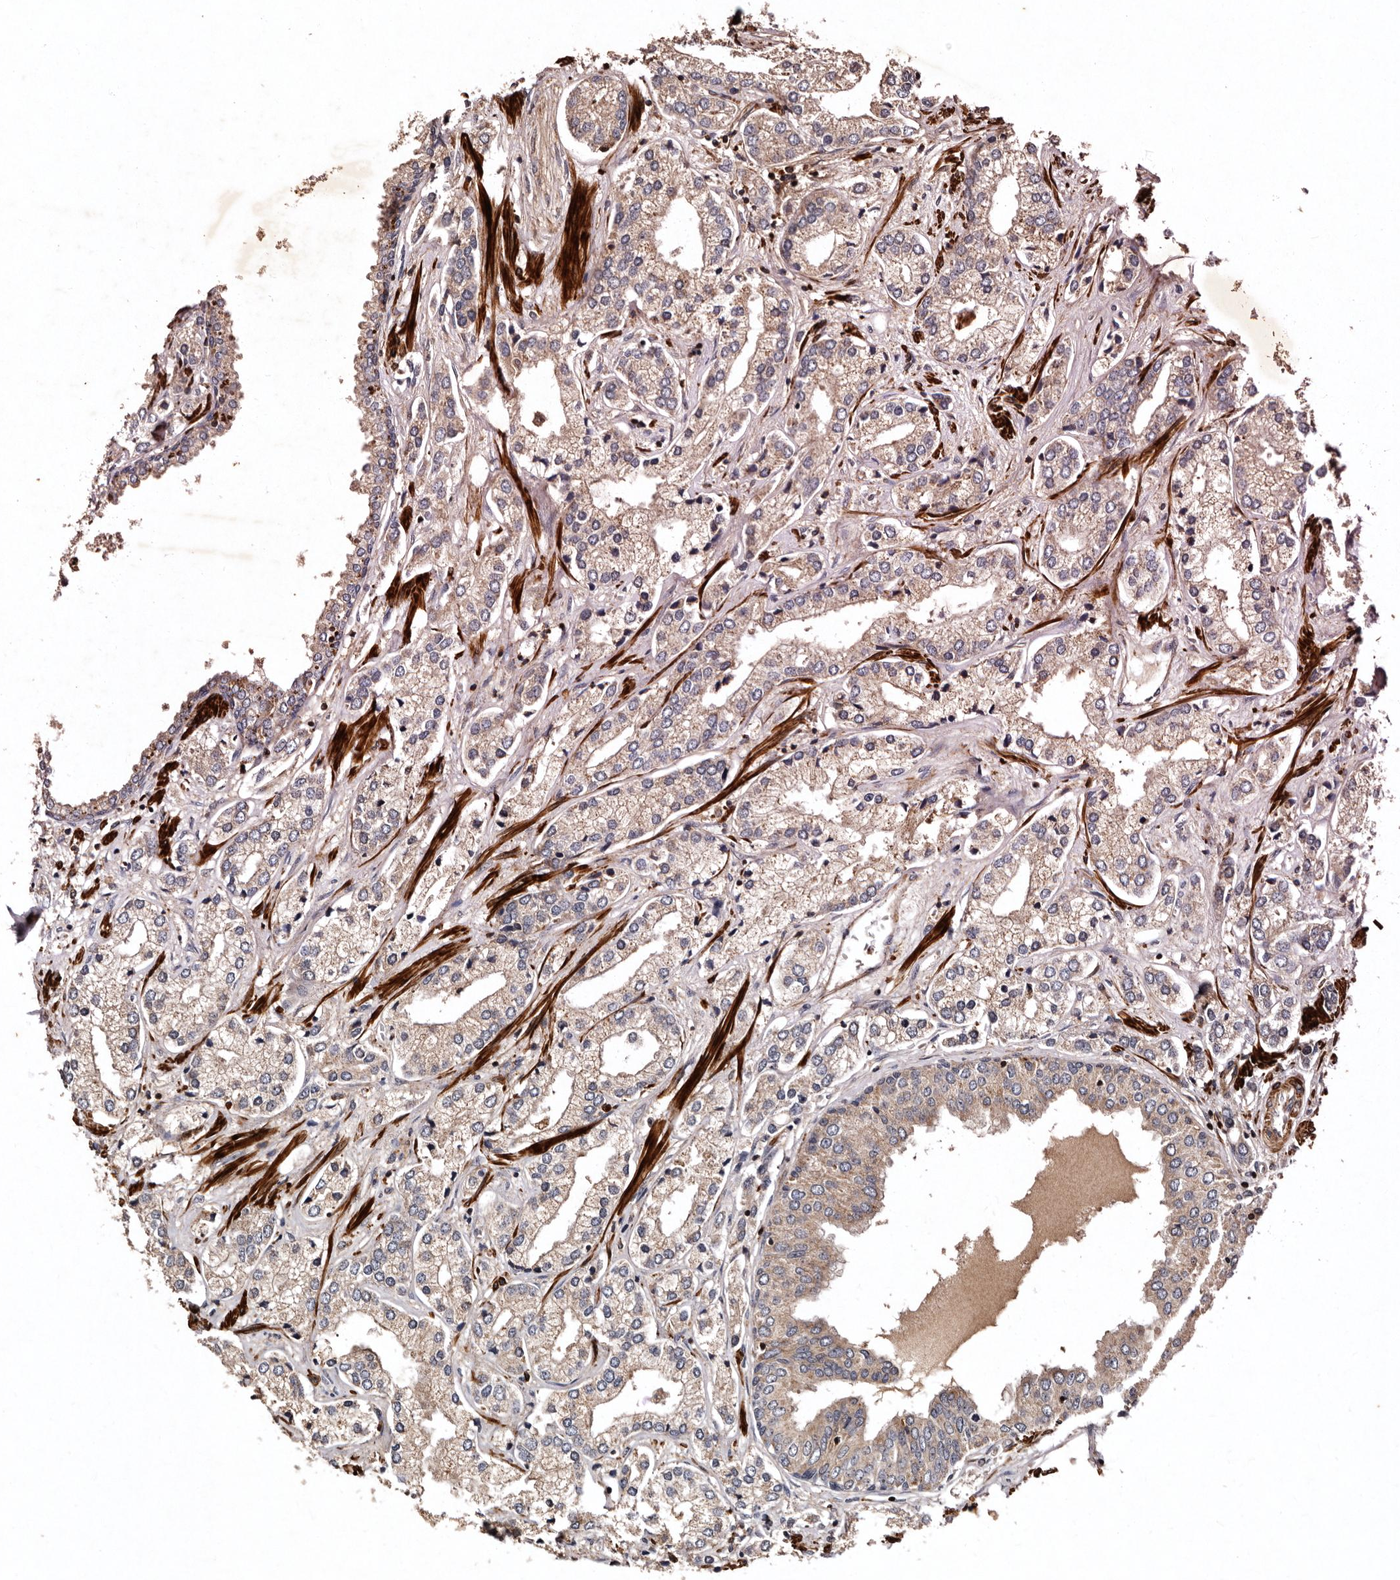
{"staining": {"intensity": "weak", "quantity": ">75%", "location": "cytoplasmic/membranous"}, "tissue": "prostate cancer", "cell_type": "Tumor cells", "image_type": "cancer", "snomed": [{"axis": "morphology", "description": "Adenocarcinoma, High grade"}, {"axis": "topography", "description": "Prostate"}], "caption": "There is low levels of weak cytoplasmic/membranous expression in tumor cells of prostate cancer, as demonstrated by immunohistochemical staining (brown color).", "gene": "PRKD3", "patient": {"sex": "male", "age": 66}}